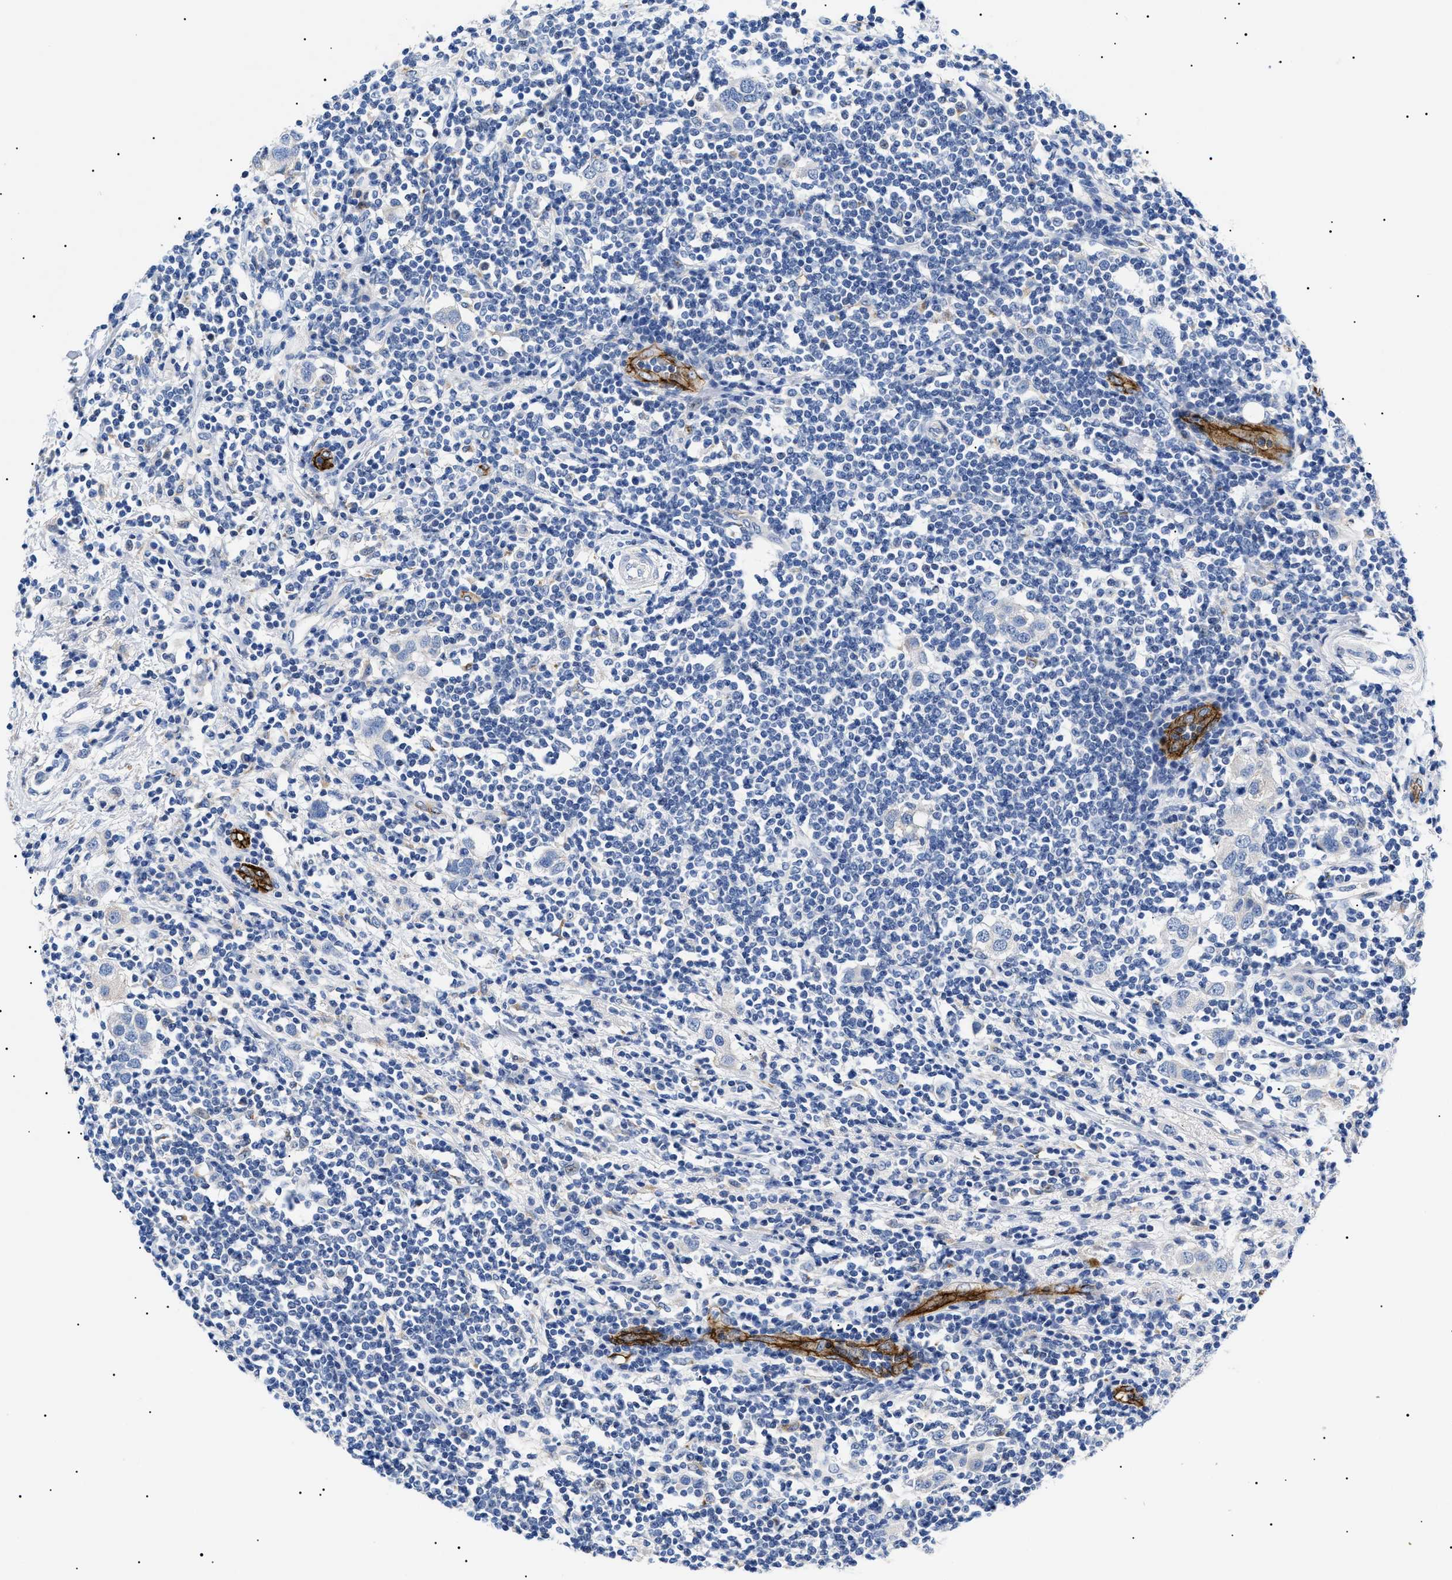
{"staining": {"intensity": "negative", "quantity": "none", "location": "none"}, "tissue": "breast cancer", "cell_type": "Tumor cells", "image_type": "cancer", "snomed": [{"axis": "morphology", "description": "Duct carcinoma"}, {"axis": "topography", "description": "Breast"}], "caption": "DAB (3,3'-diaminobenzidine) immunohistochemical staining of breast infiltrating ductal carcinoma reveals no significant staining in tumor cells.", "gene": "ACKR1", "patient": {"sex": "female", "age": 50}}